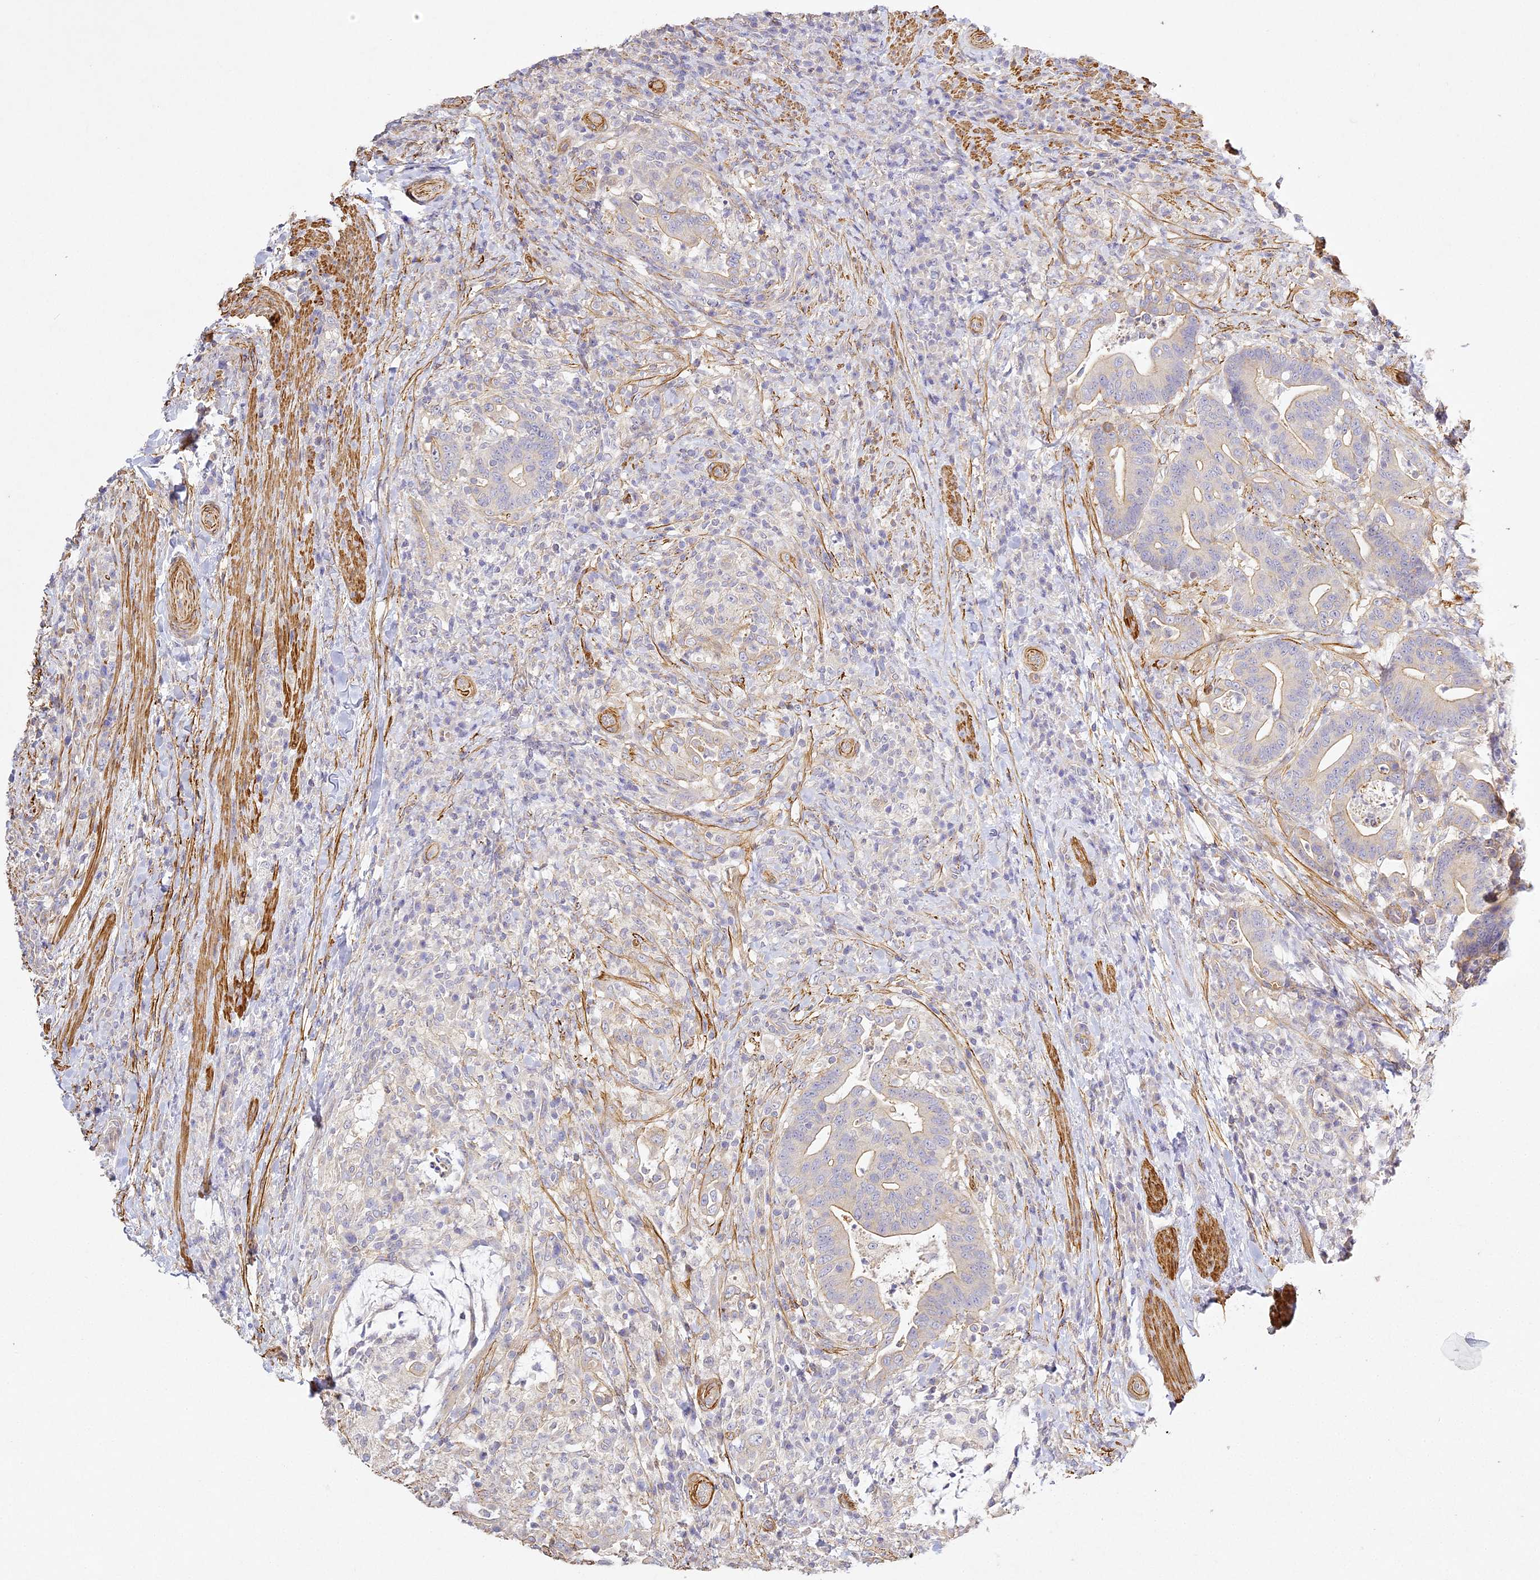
{"staining": {"intensity": "weak", "quantity": "<25%", "location": "cytoplasmic/membranous"}, "tissue": "colorectal cancer", "cell_type": "Tumor cells", "image_type": "cancer", "snomed": [{"axis": "morphology", "description": "Adenocarcinoma, NOS"}, {"axis": "topography", "description": "Colon"}], "caption": "There is no significant expression in tumor cells of colorectal cancer (adenocarcinoma).", "gene": "MED28", "patient": {"sex": "female", "age": 66}}